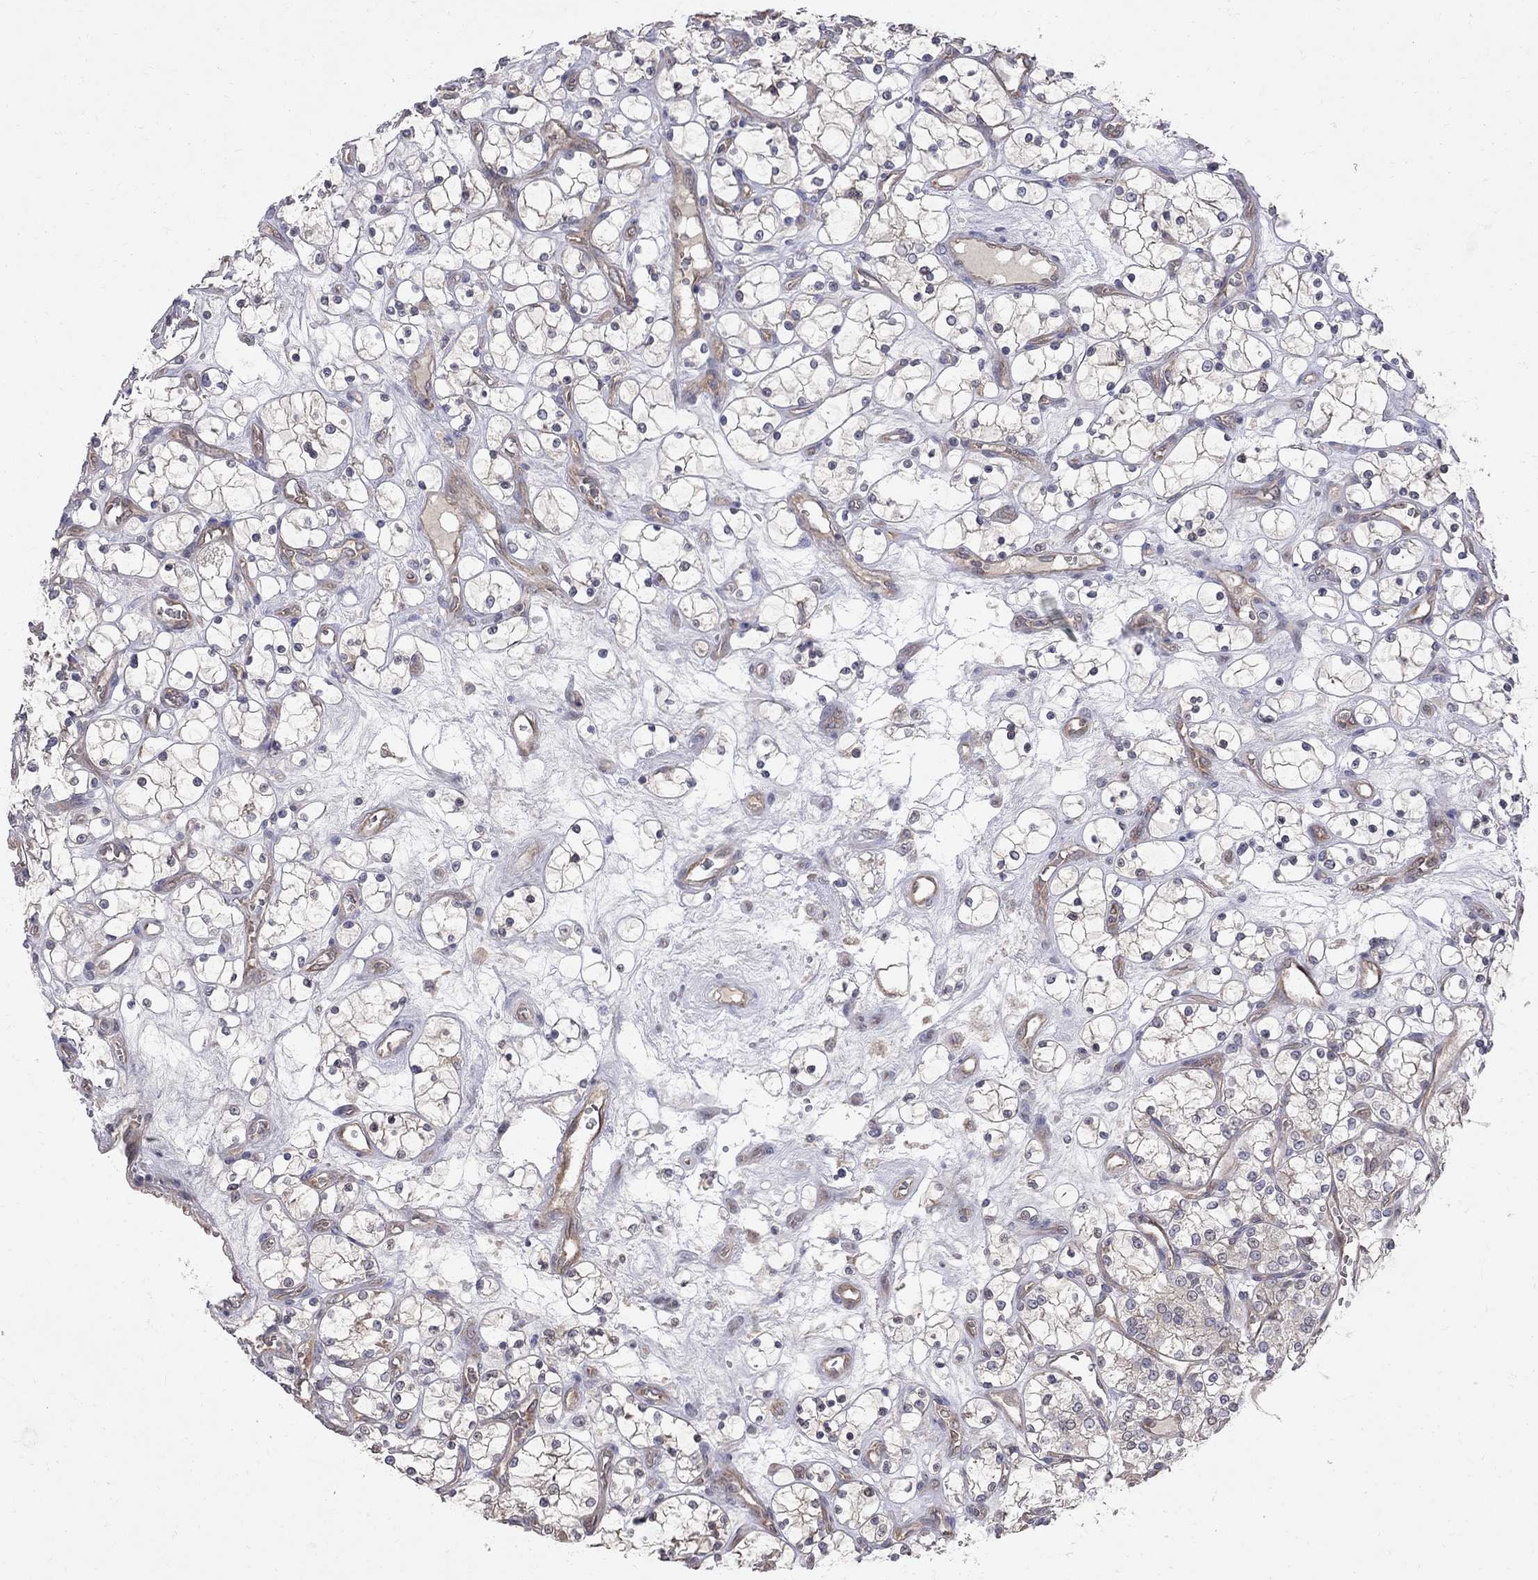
{"staining": {"intensity": "negative", "quantity": "none", "location": "none"}, "tissue": "renal cancer", "cell_type": "Tumor cells", "image_type": "cancer", "snomed": [{"axis": "morphology", "description": "Adenocarcinoma, NOS"}, {"axis": "topography", "description": "Kidney"}], "caption": "The photomicrograph reveals no staining of tumor cells in renal cancer (adenocarcinoma). (DAB immunohistochemistry visualized using brightfield microscopy, high magnification).", "gene": "ABI3", "patient": {"sex": "female", "age": 69}}